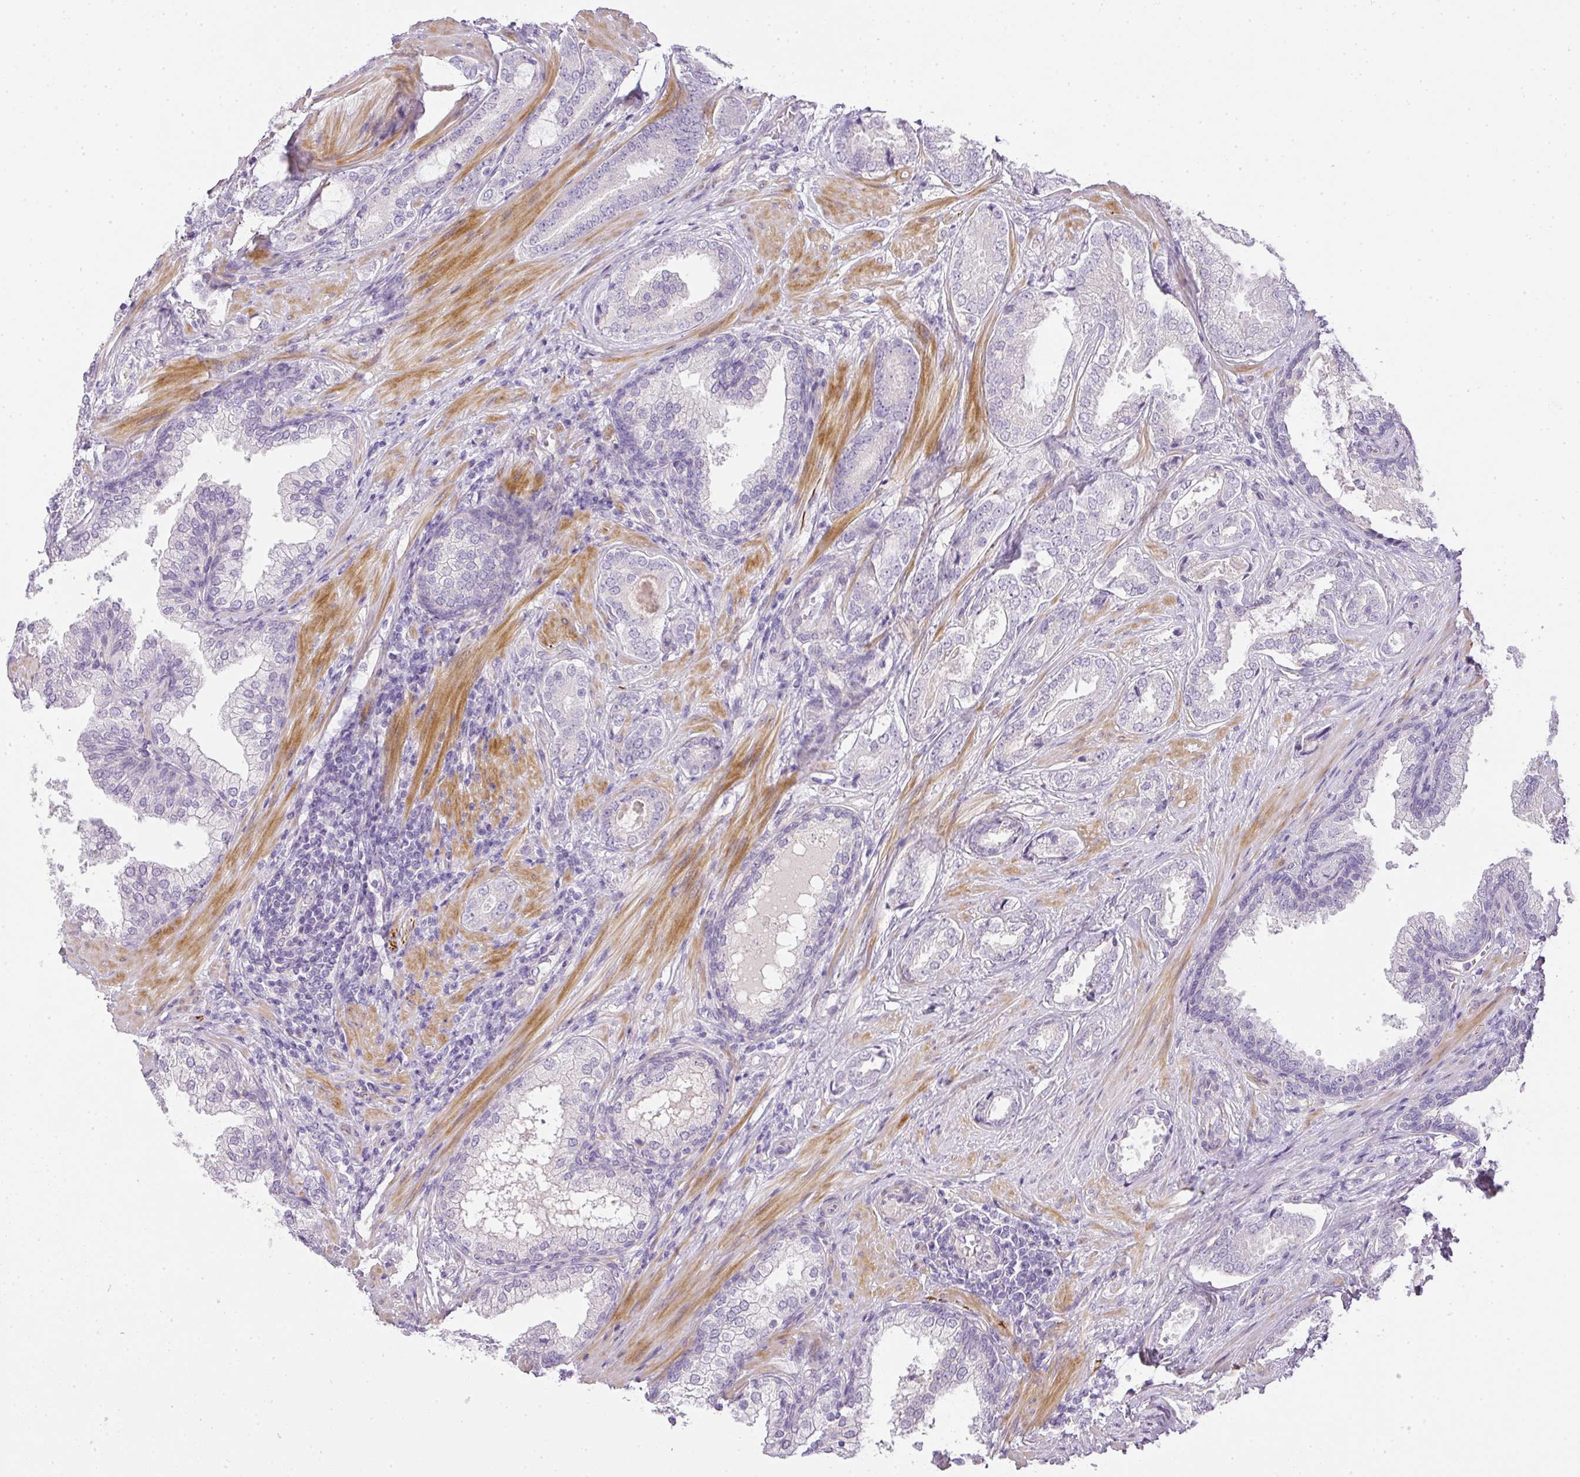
{"staining": {"intensity": "negative", "quantity": "none", "location": "none"}, "tissue": "prostate cancer", "cell_type": "Tumor cells", "image_type": "cancer", "snomed": [{"axis": "morphology", "description": "Adenocarcinoma, High grade"}, {"axis": "topography", "description": "Prostate"}], "caption": "There is no significant staining in tumor cells of prostate adenocarcinoma (high-grade).", "gene": "RAX2", "patient": {"sex": "male", "age": 60}}